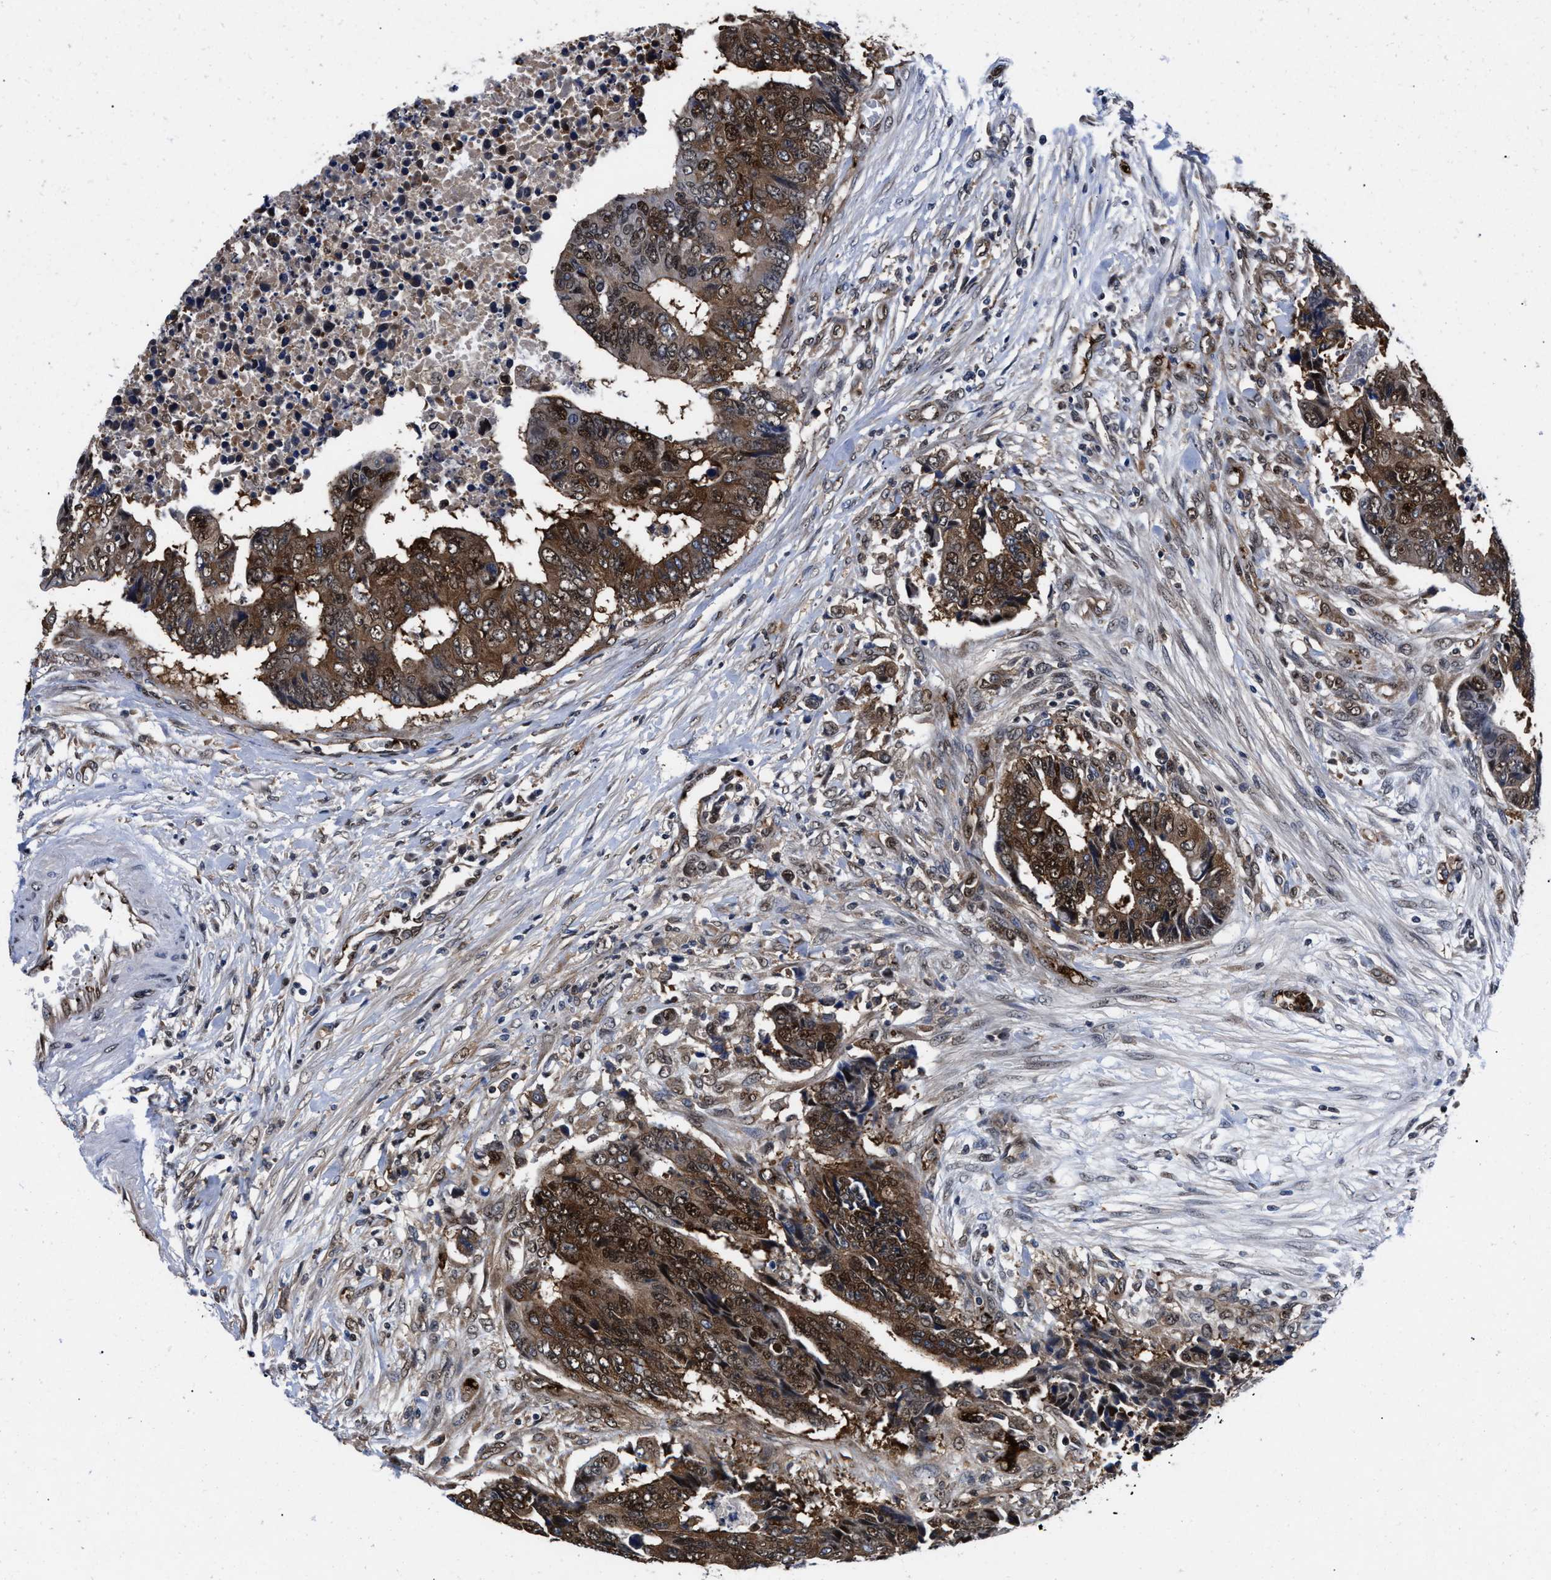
{"staining": {"intensity": "moderate", "quantity": ">75%", "location": "cytoplasmic/membranous,nuclear"}, "tissue": "colorectal cancer", "cell_type": "Tumor cells", "image_type": "cancer", "snomed": [{"axis": "morphology", "description": "Adenocarcinoma, NOS"}, {"axis": "topography", "description": "Rectum"}], "caption": "Protein staining displays moderate cytoplasmic/membranous and nuclear staining in about >75% of tumor cells in colorectal cancer.", "gene": "ACLY", "patient": {"sex": "male", "age": 84}}